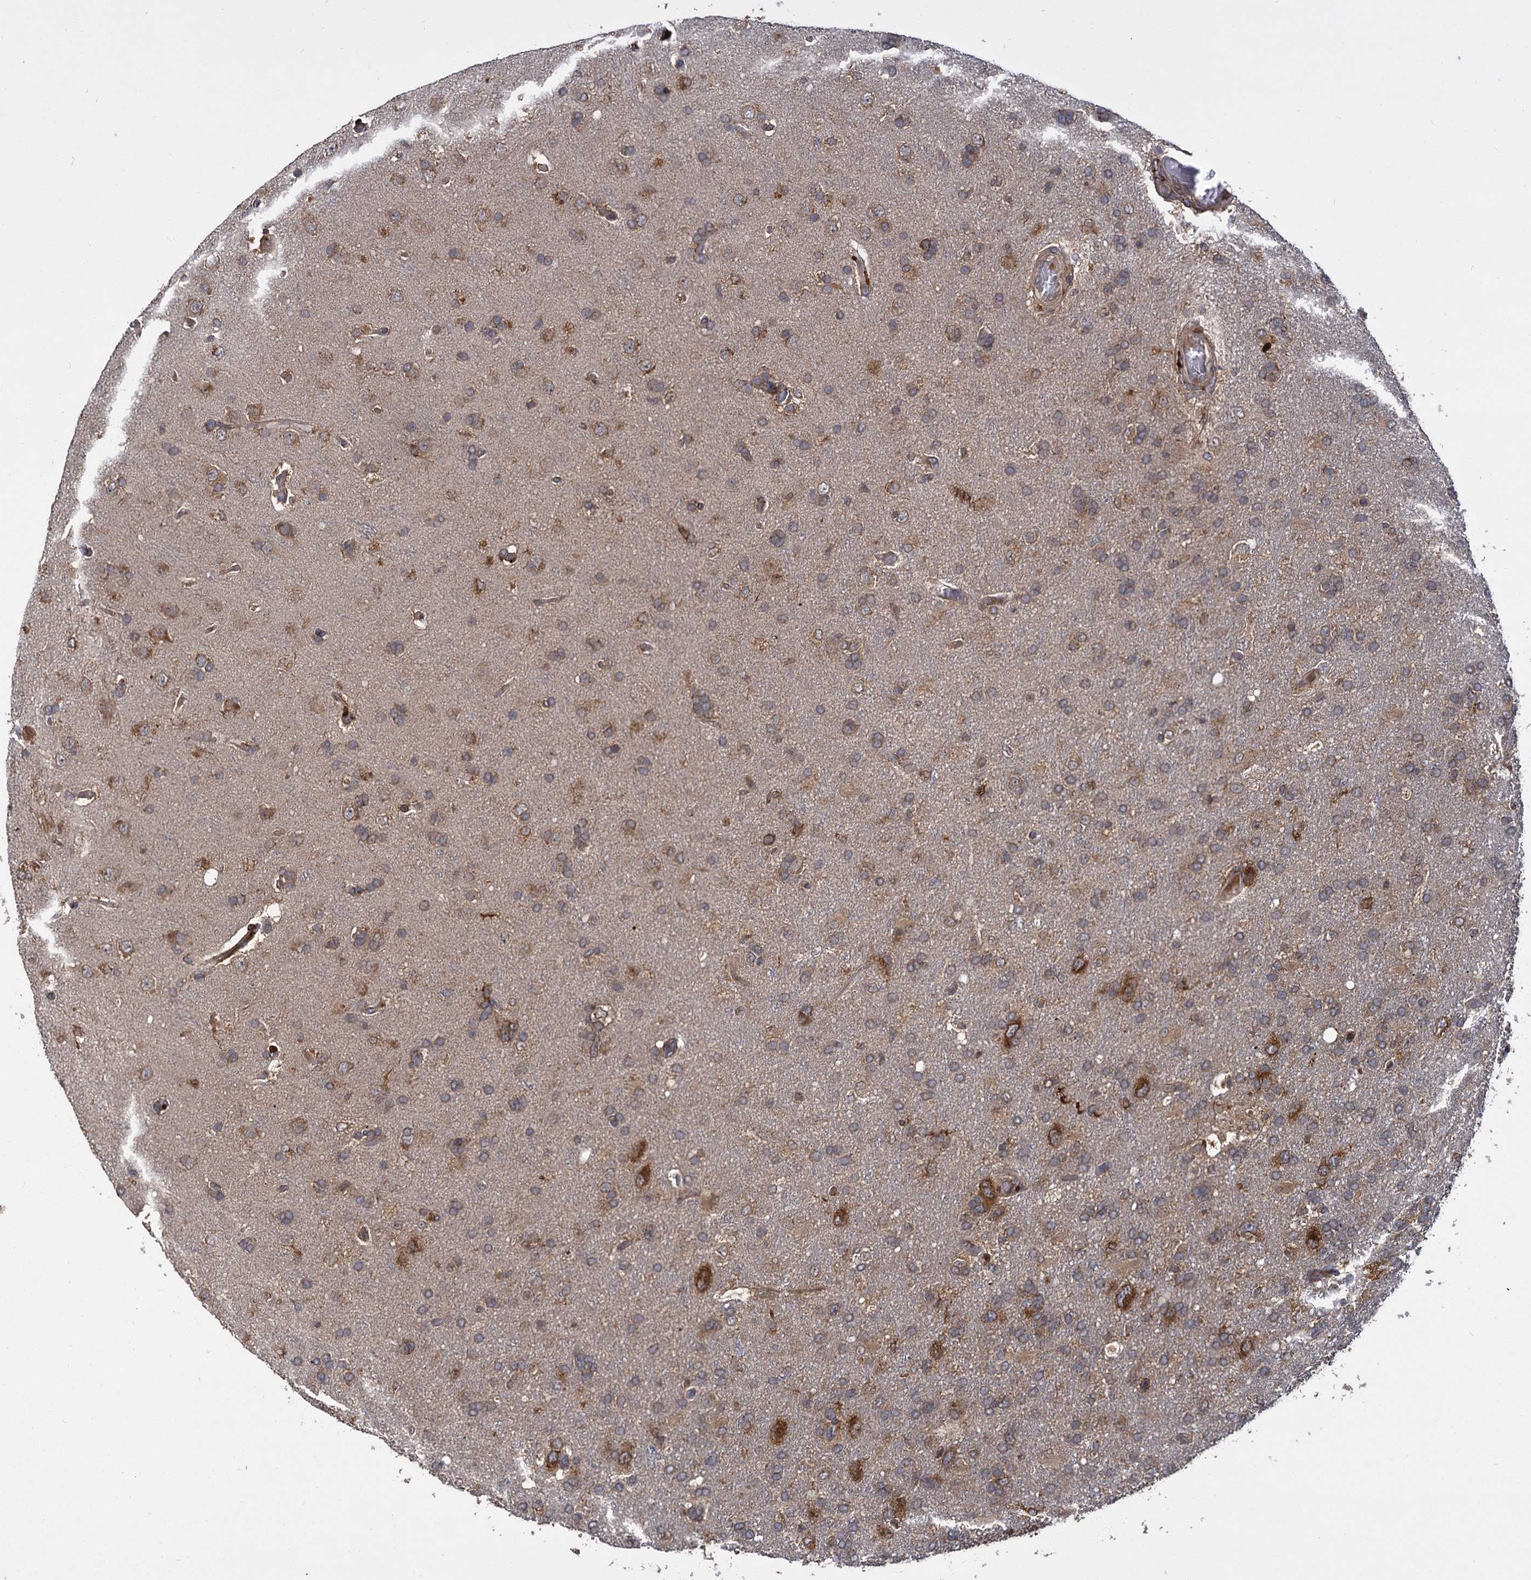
{"staining": {"intensity": "moderate", "quantity": ">75%", "location": "cytoplasmic/membranous"}, "tissue": "glioma", "cell_type": "Tumor cells", "image_type": "cancer", "snomed": [{"axis": "morphology", "description": "Glioma, malignant, High grade"}, {"axis": "topography", "description": "Brain"}], "caption": "Immunohistochemical staining of malignant glioma (high-grade) exhibits moderate cytoplasmic/membranous protein staining in about >75% of tumor cells.", "gene": "INPPL1", "patient": {"sex": "male", "age": 61}}